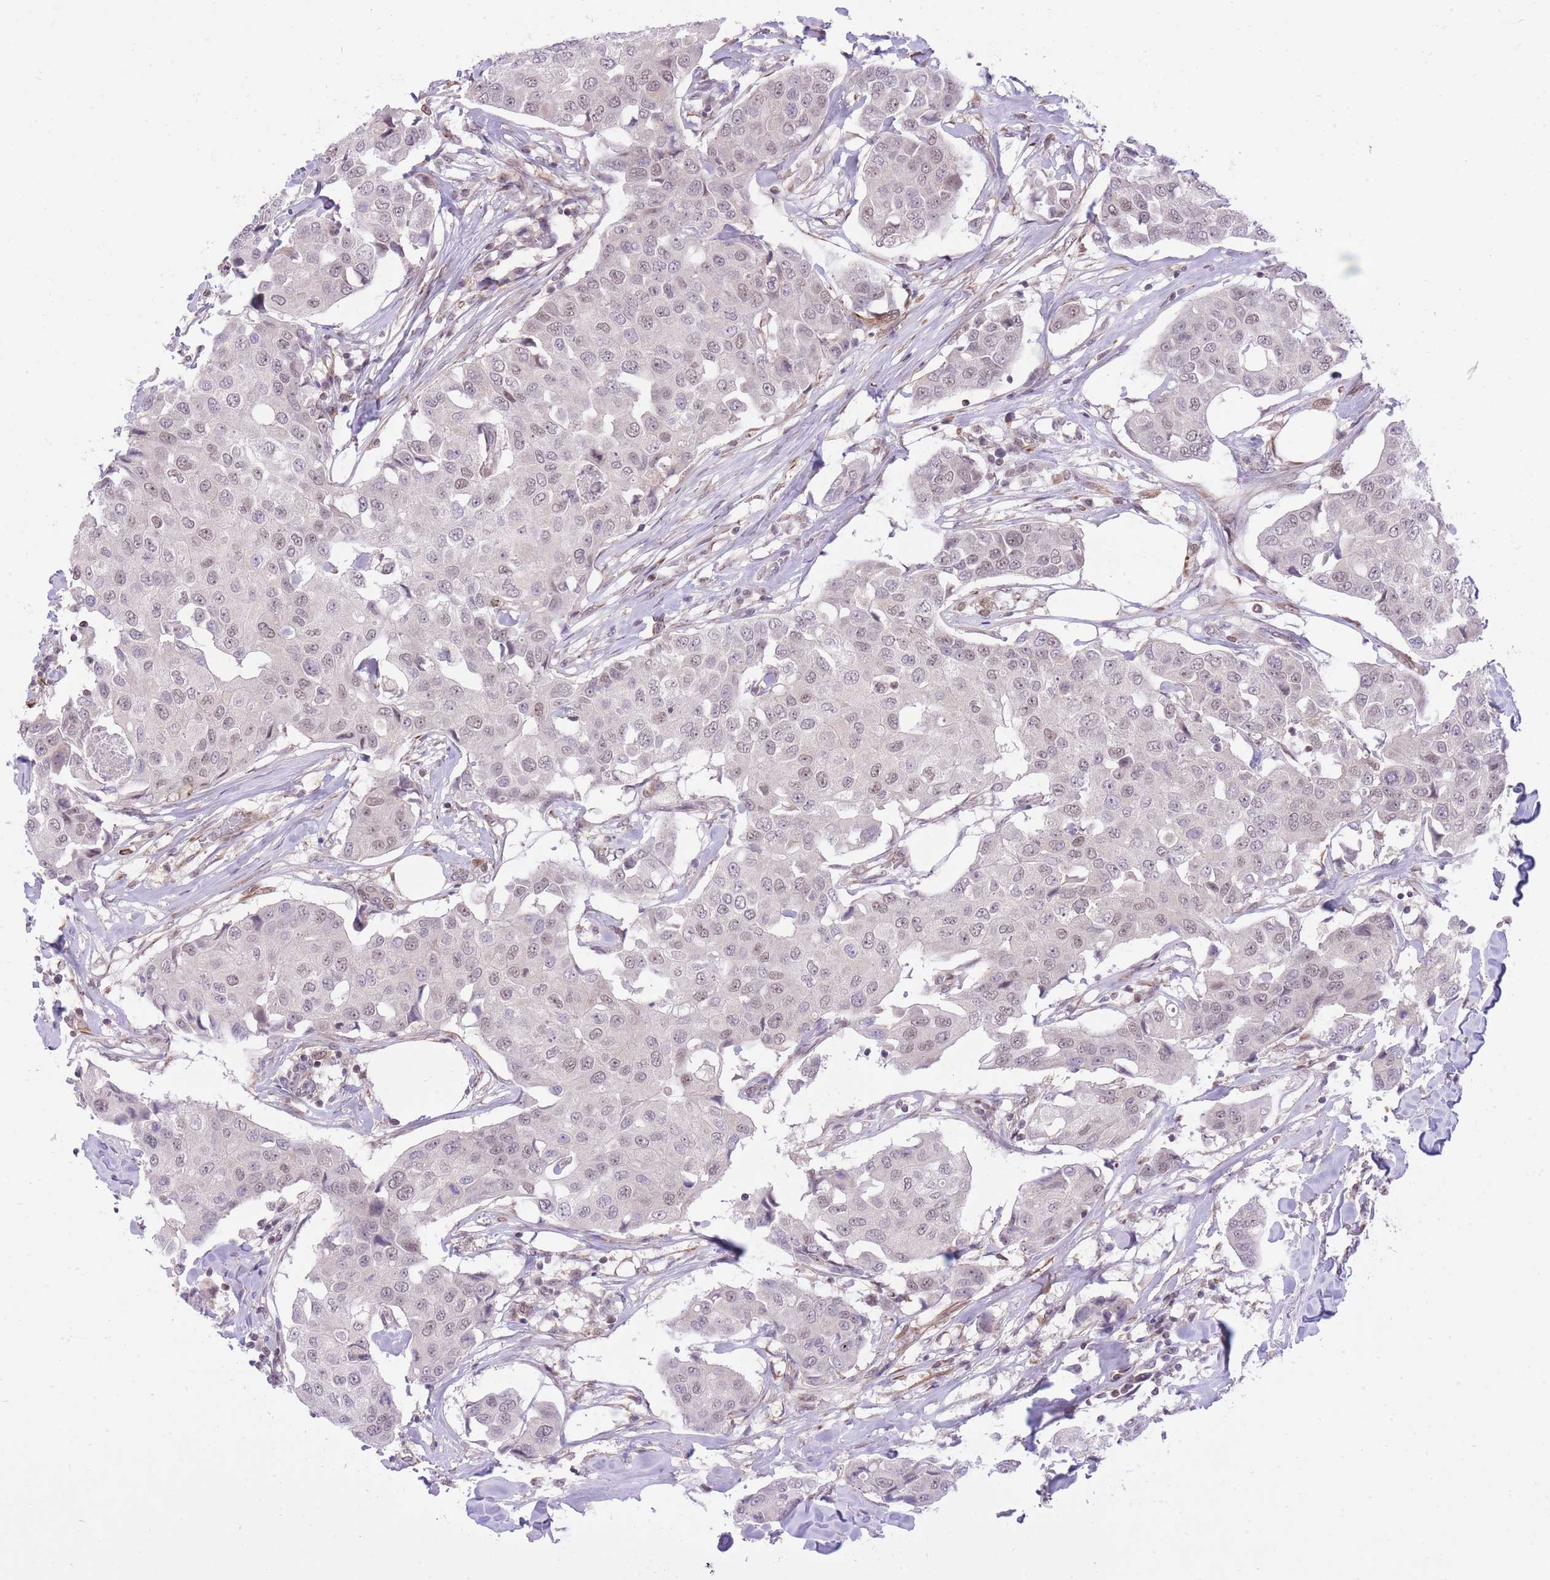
{"staining": {"intensity": "weak", "quantity": ">75%", "location": "nuclear"}, "tissue": "breast cancer", "cell_type": "Tumor cells", "image_type": "cancer", "snomed": [{"axis": "morphology", "description": "Duct carcinoma"}, {"axis": "topography", "description": "Breast"}], "caption": "This is an image of immunohistochemistry (IHC) staining of breast intraductal carcinoma, which shows weak expression in the nuclear of tumor cells.", "gene": "ELL", "patient": {"sex": "female", "age": 80}}